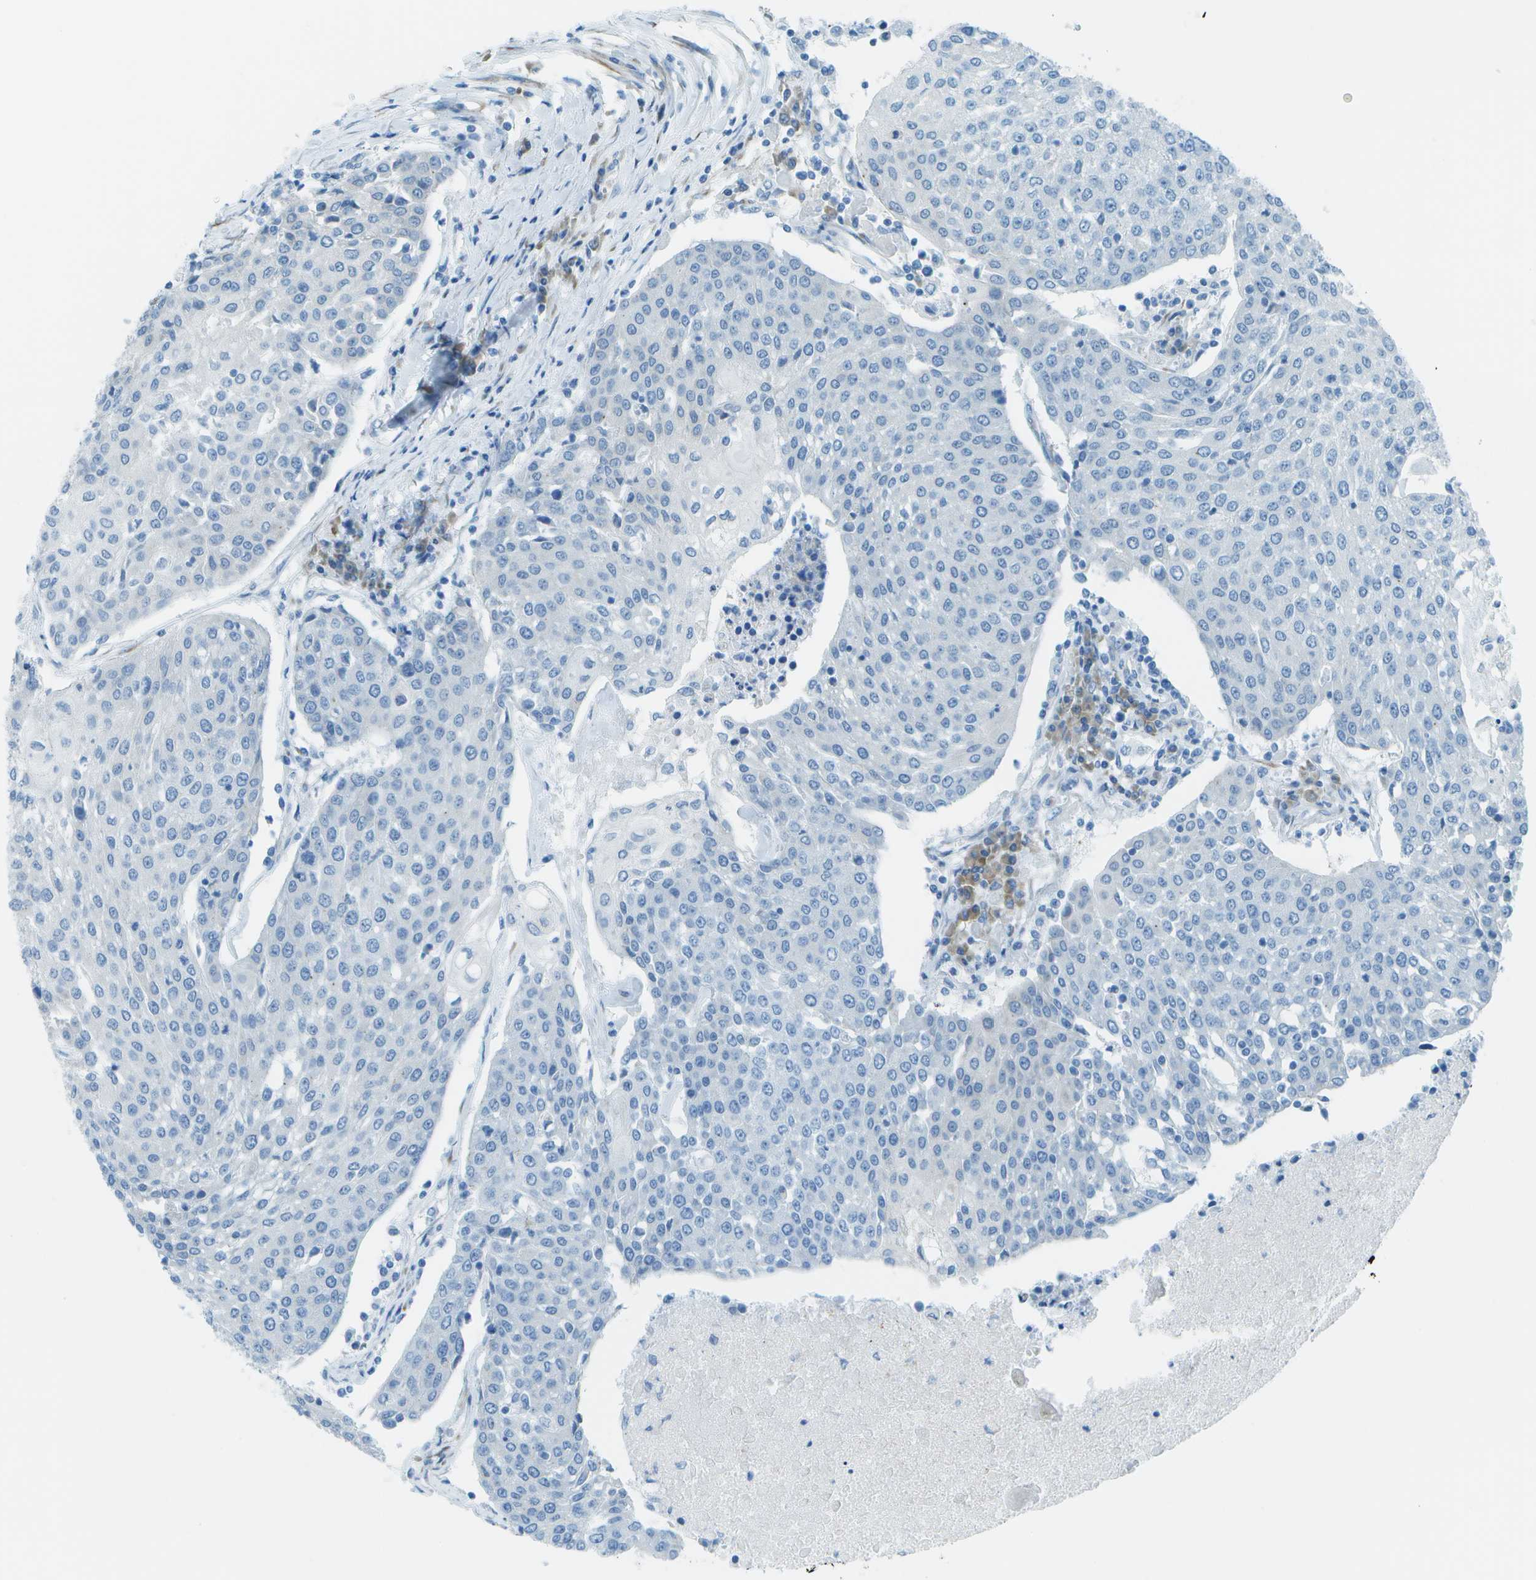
{"staining": {"intensity": "negative", "quantity": "none", "location": "none"}, "tissue": "urothelial cancer", "cell_type": "Tumor cells", "image_type": "cancer", "snomed": [{"axis": "morphology", "description": "Urothelial carcinoma, High grade"}, {"axis": "topography", "description": "Urinary bladder"}], "caption": "Immunohistochemistry of high-grade urothelial carcinoma reveals no positivity in tumor cells. (Immunohistochemistry, brightfield microscopy, high magnification).", "gene": "KCTD3", "patient": {"sex": "female", "age": 85}}